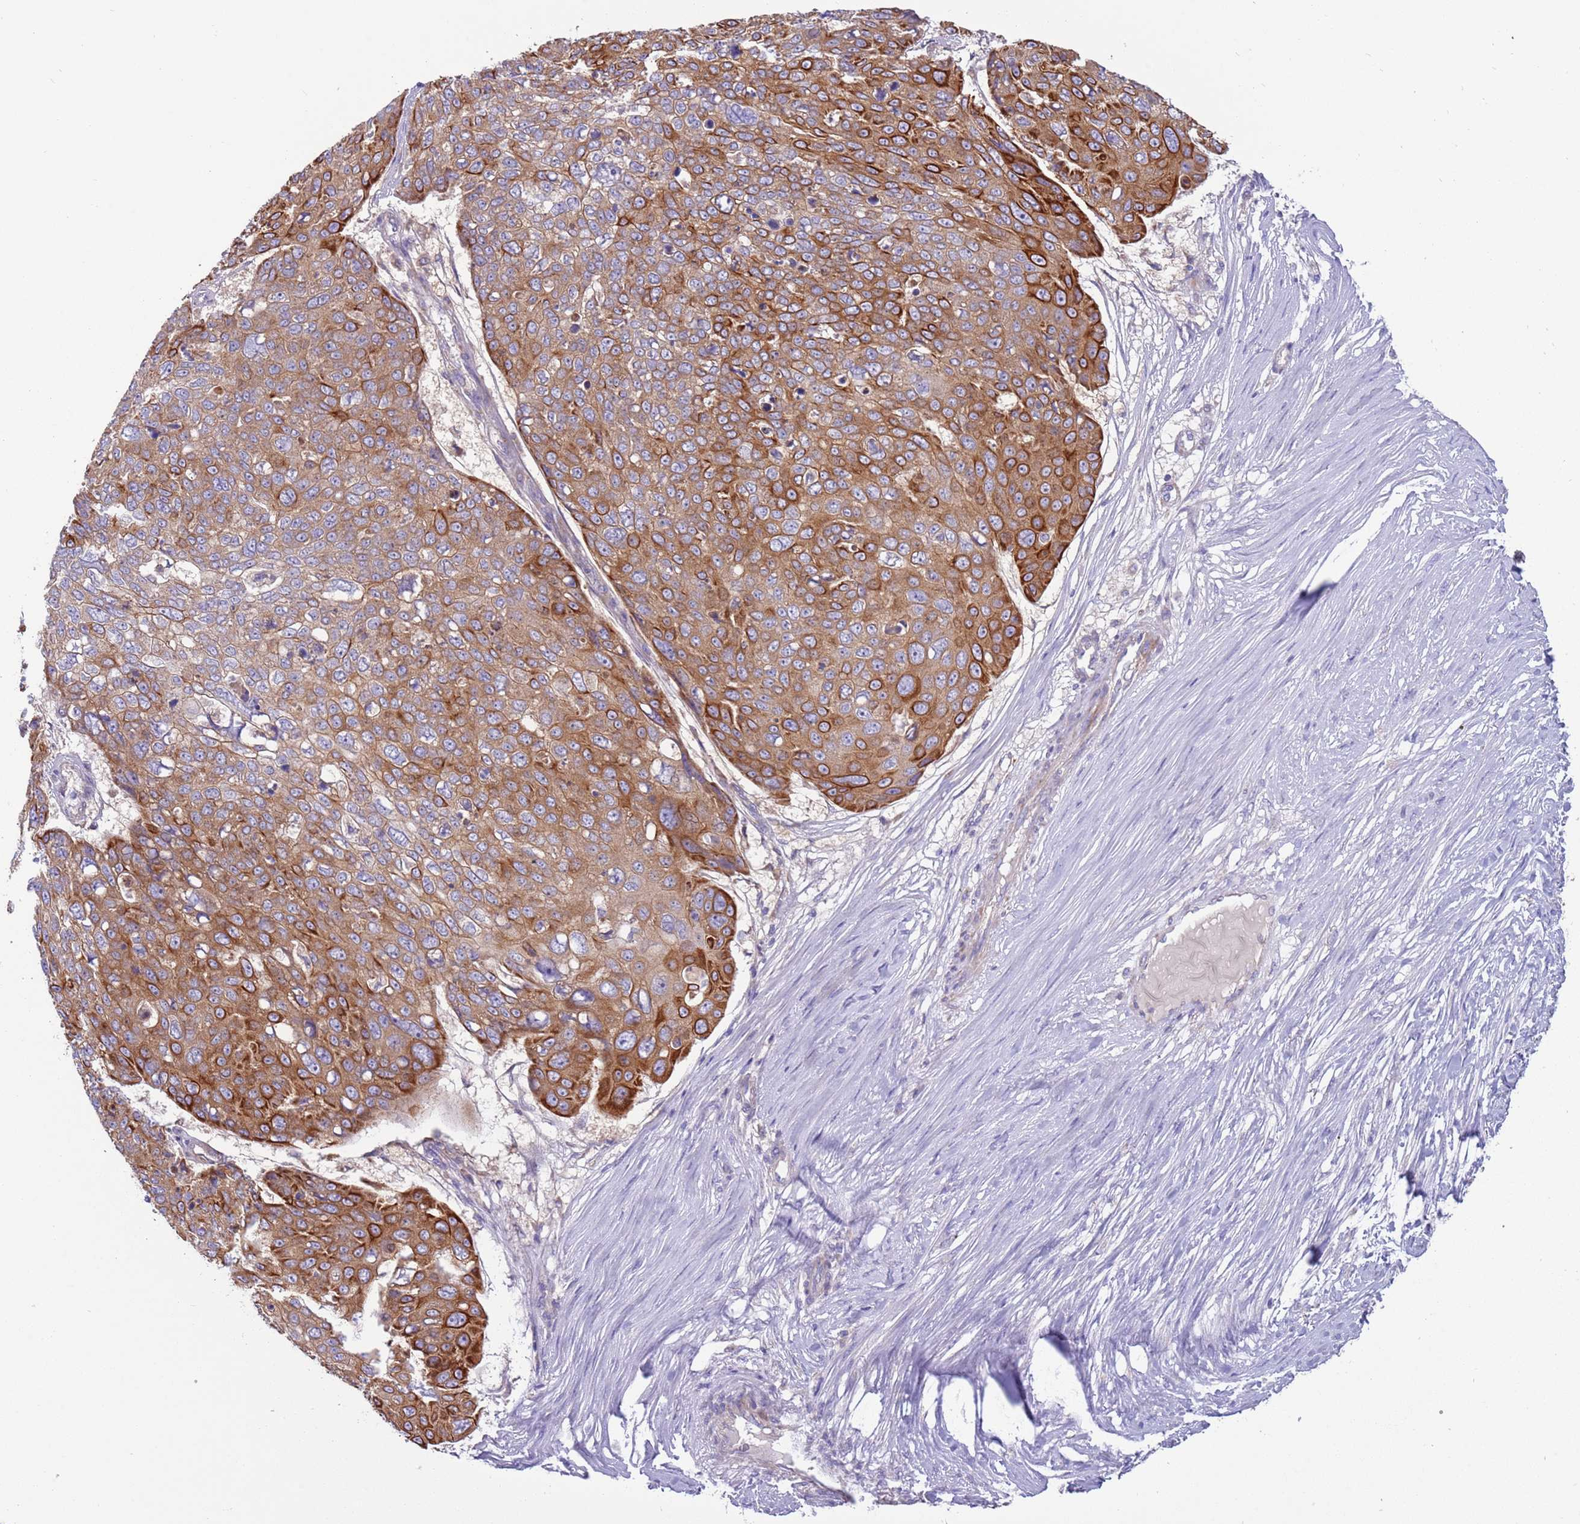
{"staining": {"intensity": "strong", "quantity": ">75%", "location": "cytoplasmic/membranous"}, "tissue": "skin cancer", "cell_type": "Tumor cells", "image_type": "cancer", "snomed": [{"axis": "morphology", "description": "Squamous cell carcinoma, NOS"}, {"axis": "topography", "description": "Skin"}], "caption": "Protein expression analysis of skin cancer (squamous cell carcinoma) exhibits strong cytoplasmic/membranous staining in about >75% of tumor cells. (Brightfield microscopy of DAB IHC at high magnification).", "gene": "UQCRQ", "patient": {"sex": "male", "age": 71}}